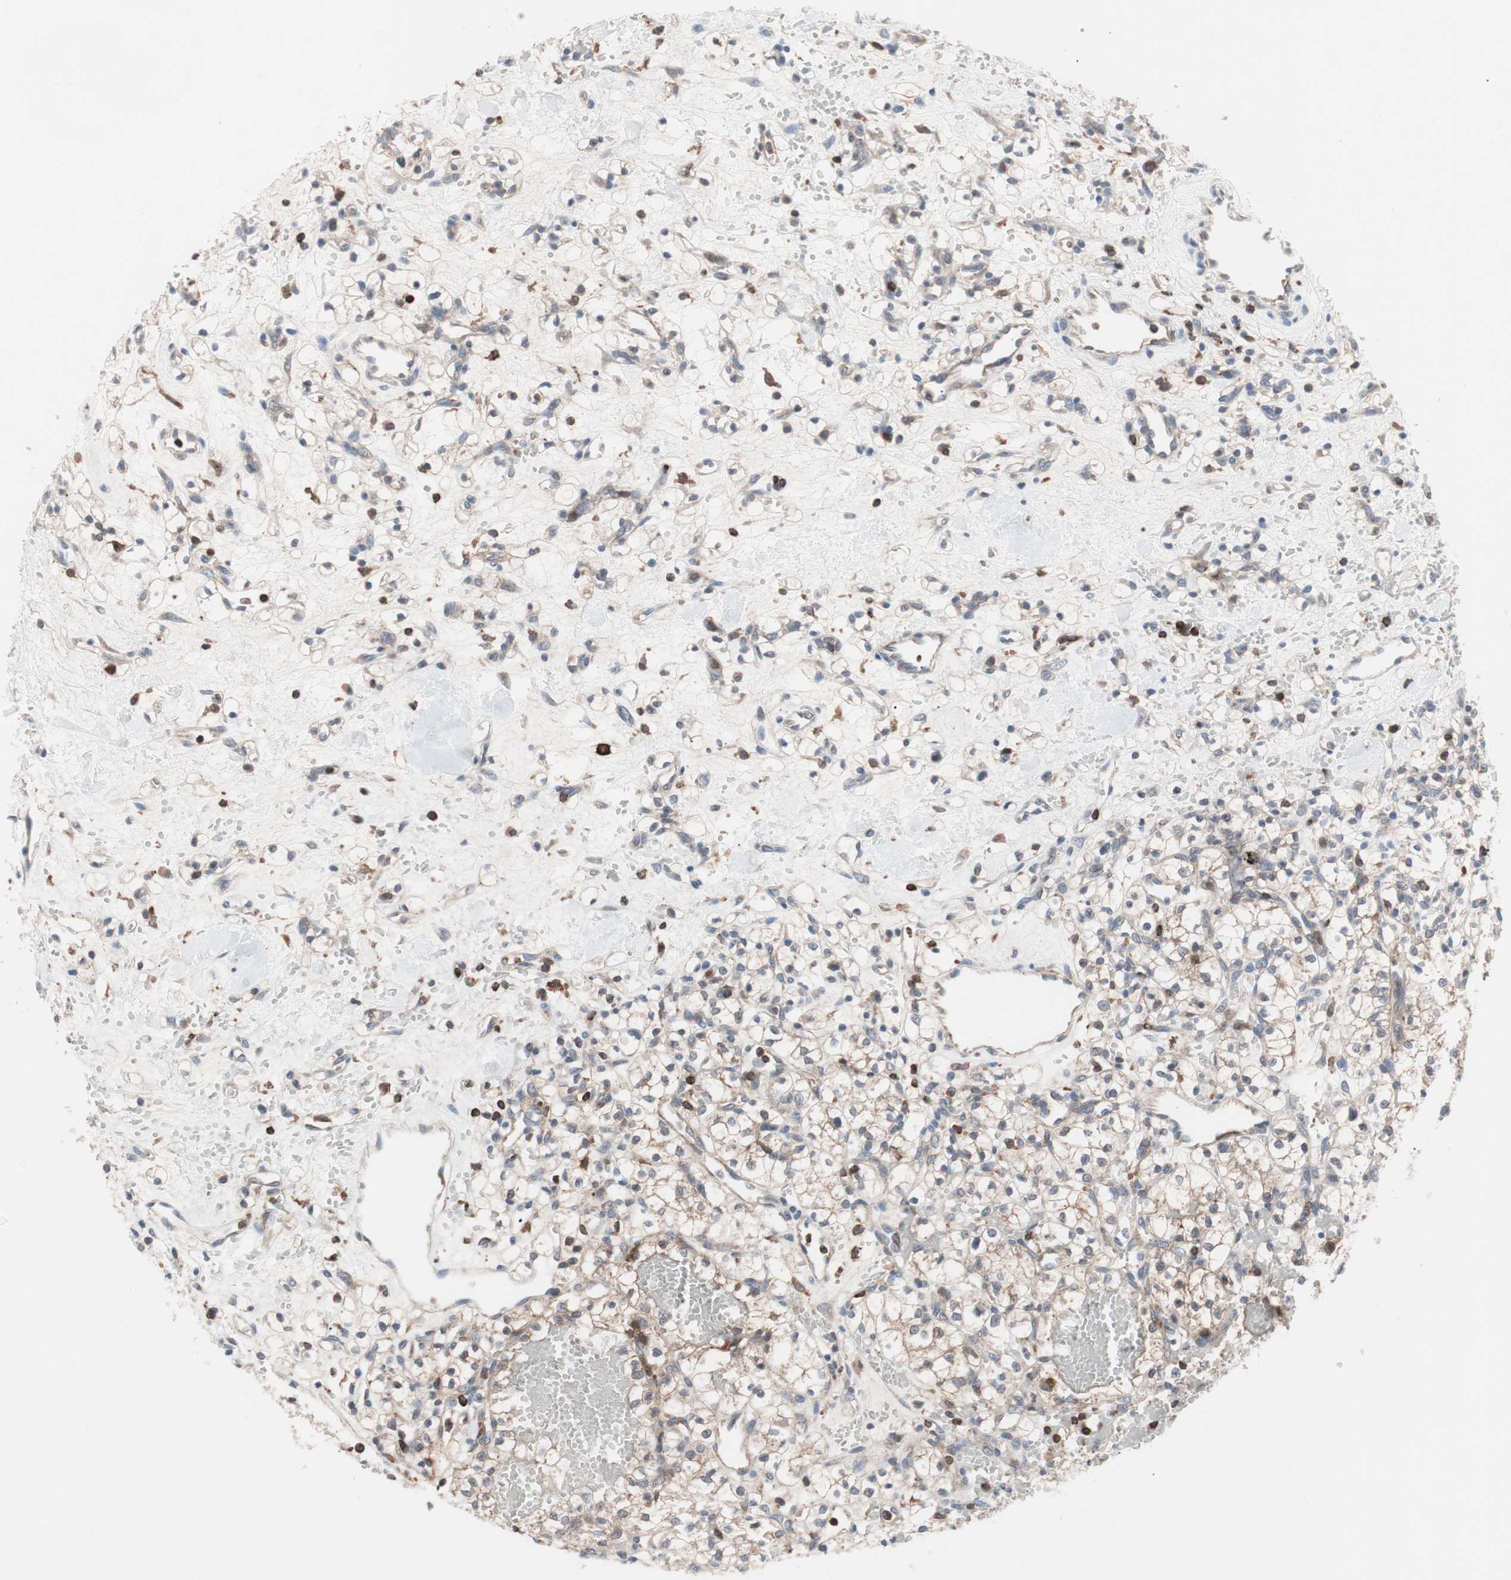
{"staining": {"intensity": "weak", "quantity": ">75%", "location": "cytoplasmic/membranous"}, "tissue": "renal cancer", "cell_type": "Tumor cells", "image_type": "cancer", "snomed": [{"axis": "morphology", "description": "Adenocarcinoma, NOS"}, {"axis": "topography", "description": "Kidney"}], "caption": "Brown immunohistochemical staining in human renal cancer (adenocarcinoma) shows weak cytoplasmic/membranous expression in approximately >75% of tumor cells.", "gene": "PIK3R1", "patient": {"sex": "female", "age": 60}}